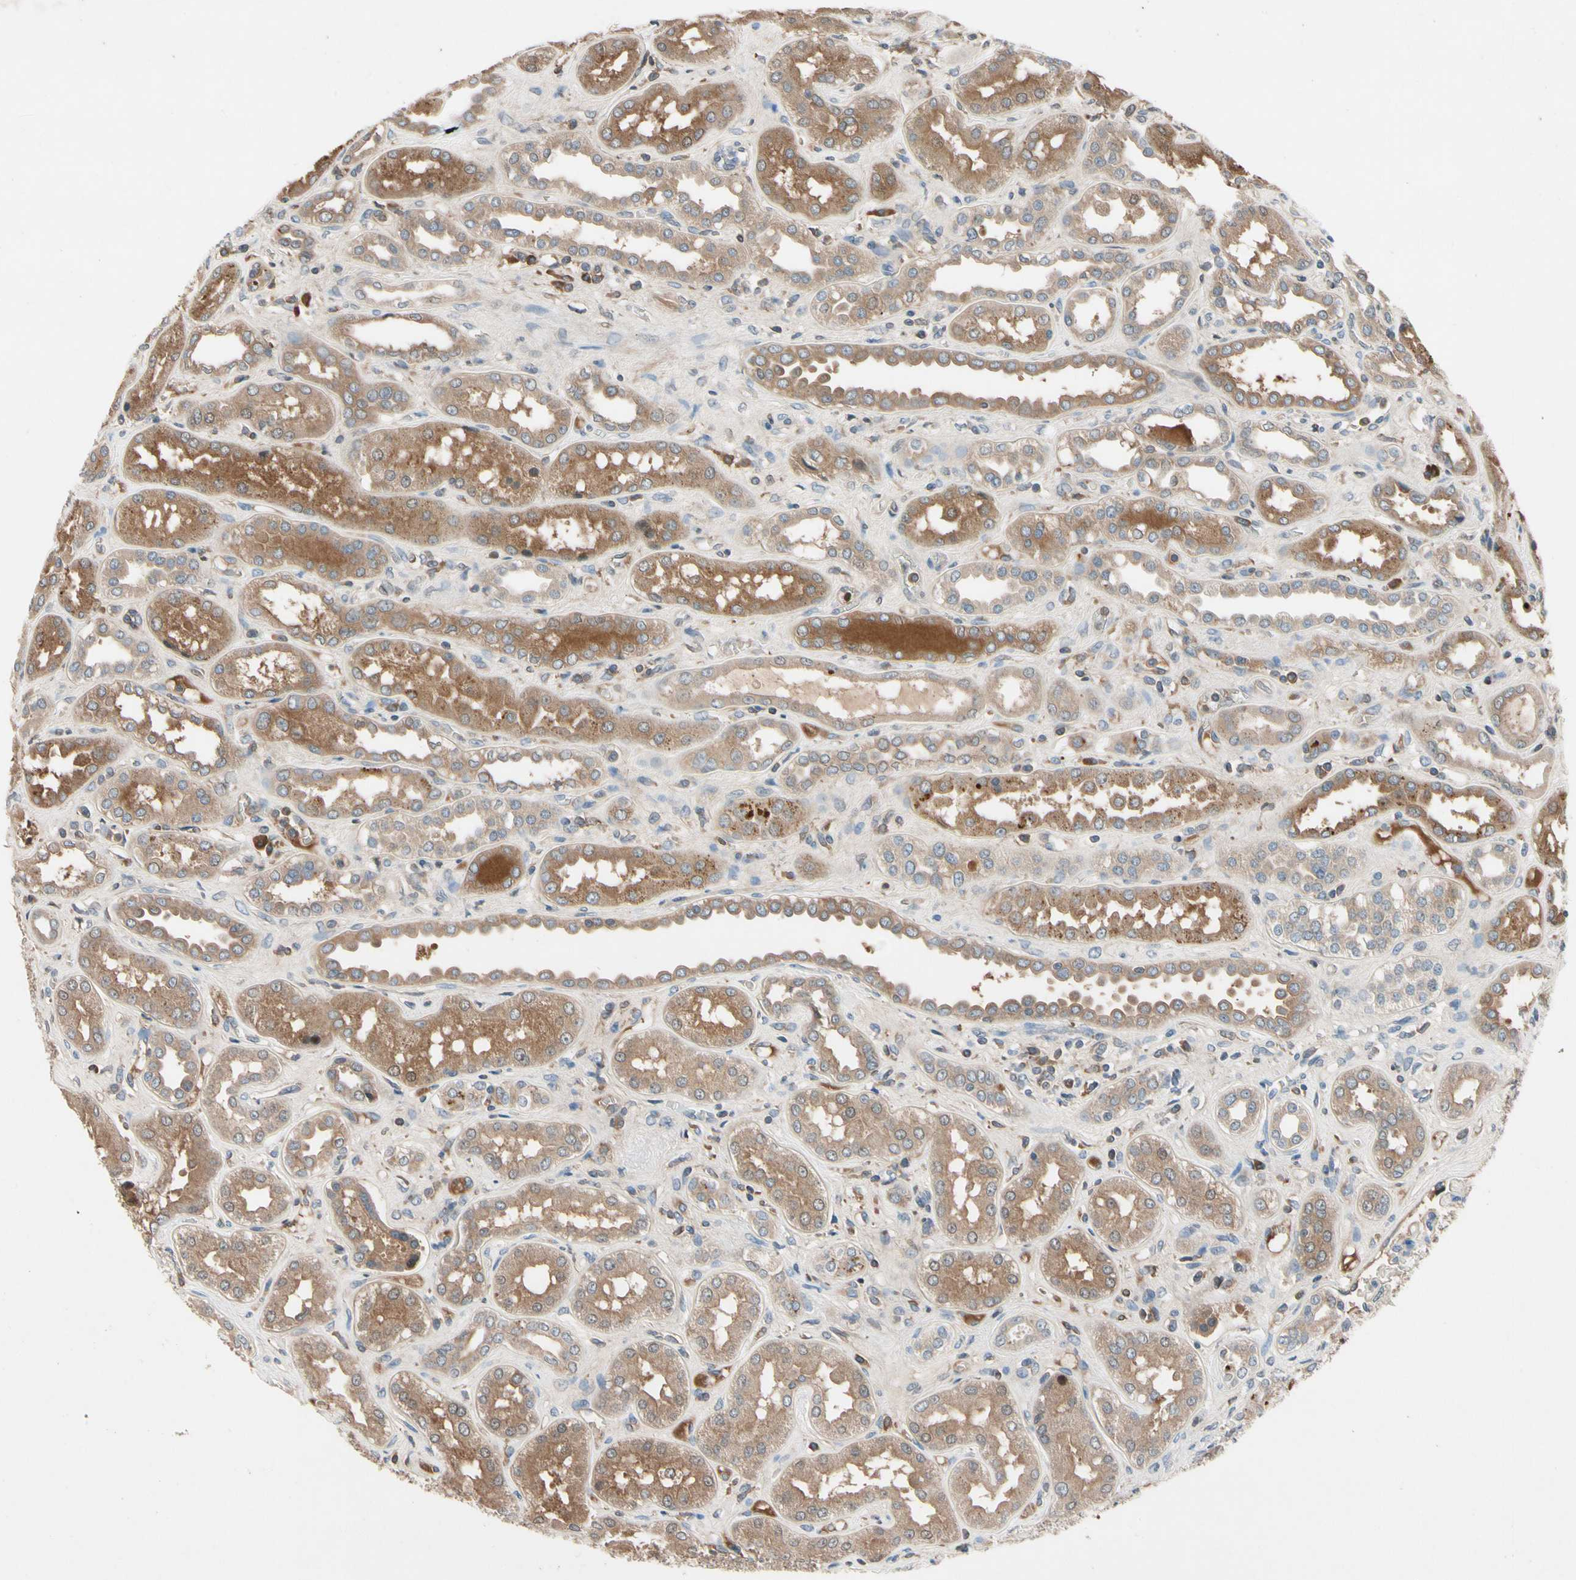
{"staining": {"intensity": "weak", "quantity": "<25%", "location": "cytoplasmic/membranous"}, "tissue": "kidney", "cell_type": "Cells in glomeruli", "image_type": "normal", "snomed": [{"axis": "morphology", "description": "Normal tissue, NOS"}, {"axis": "topography", "description": "Kidney"}], "caption": "There is no significant positivity in cells in glomeruli of kidney.", "gene": "IL1RL1", "patient": {"sex": "male", "age": 59}}